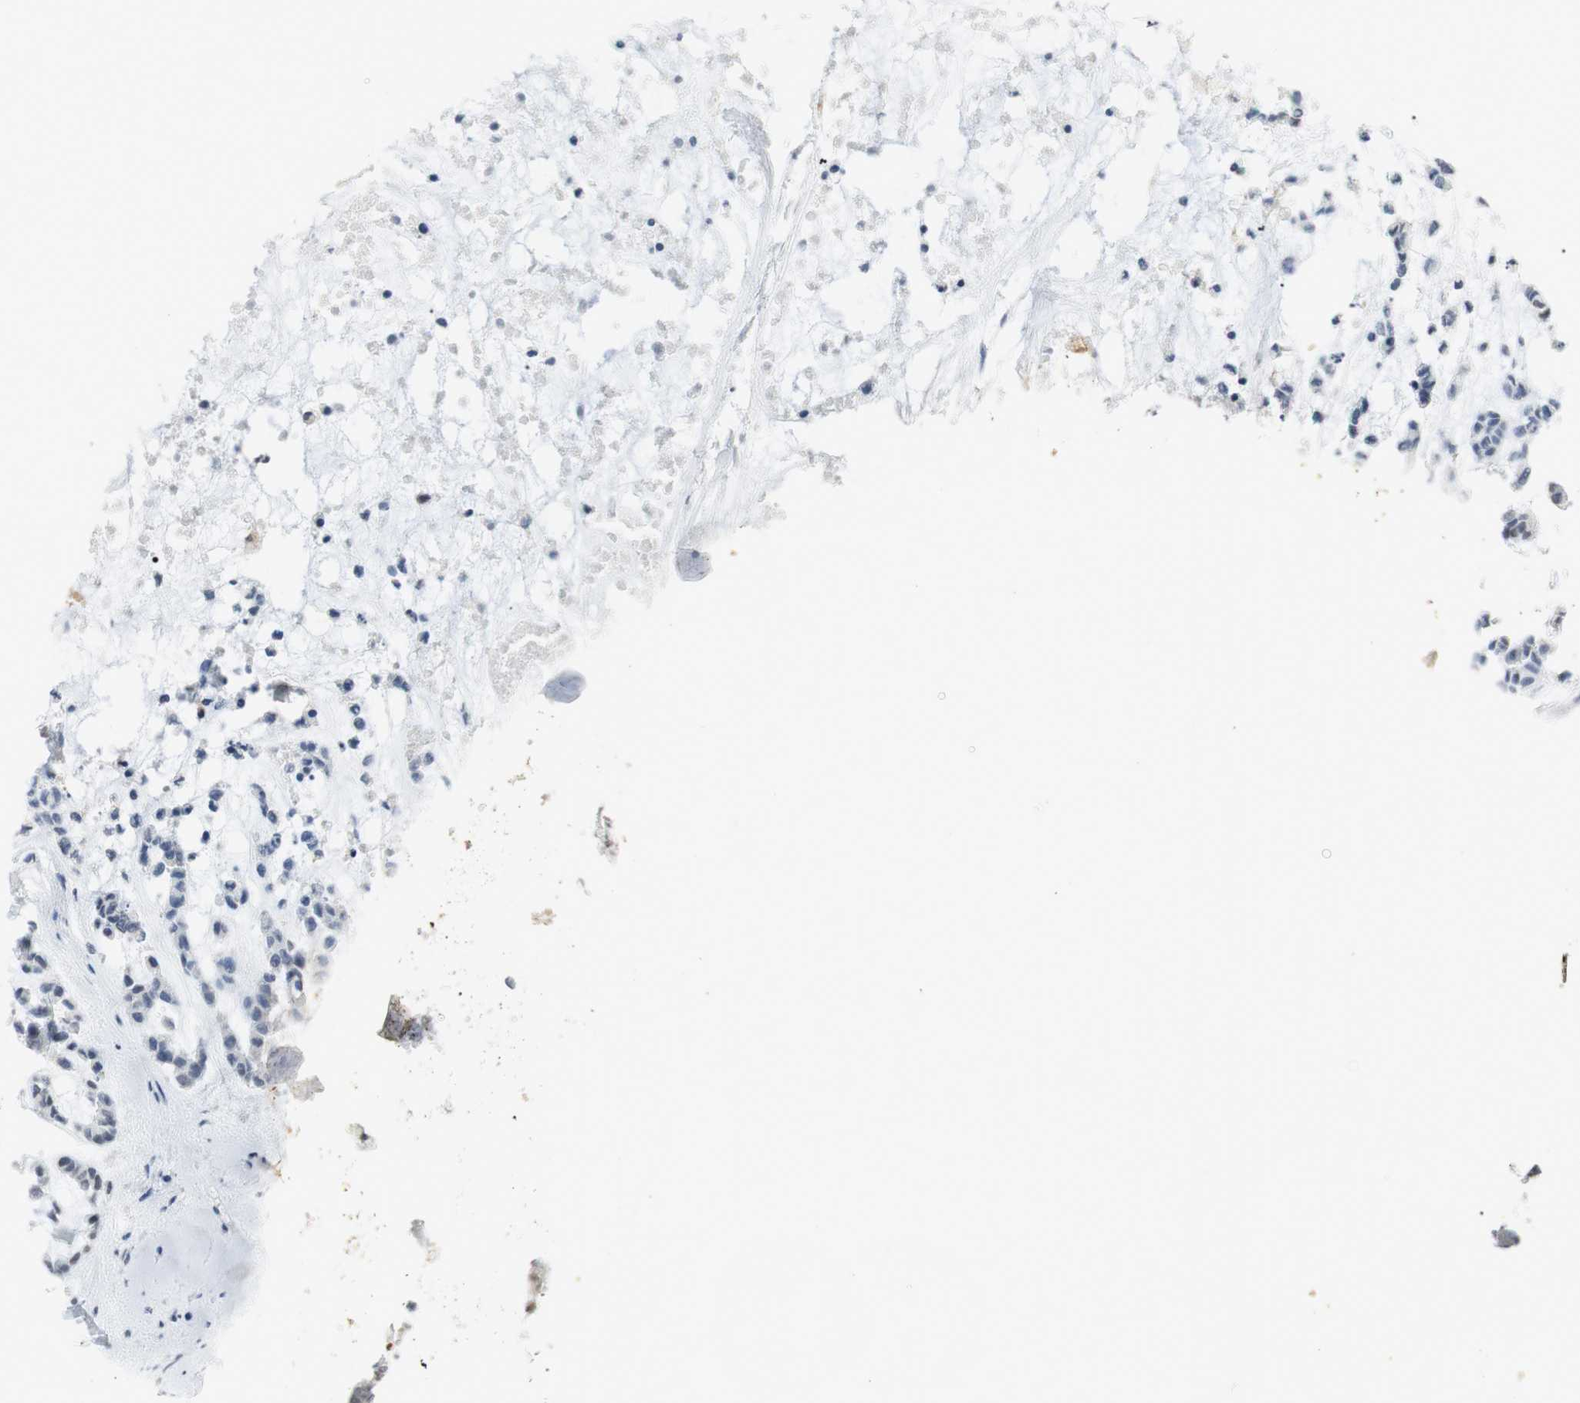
{"staining": {"intensity": "moderate", "quantity": "25%-75%", "location": "nuclear"}, "tissue": "head and neck cancer", "cell_type": "Tumor cells", "image_type": "cancer", "snomed": [{"axis": "morphology", "description": "Adenocarcinoma, NOS"}, {"axis": "morphology", "description": "Adenoma, NOS"}, {"axis": "topography", "description": "Head-Neck"}], "caption": "A histopathology image of head and neck adenoma stained for a protein displays moderate nuclear brown staining in tumor cells.", "gene": "BMI1", "patient": {"sex": "female", "age": 55}}